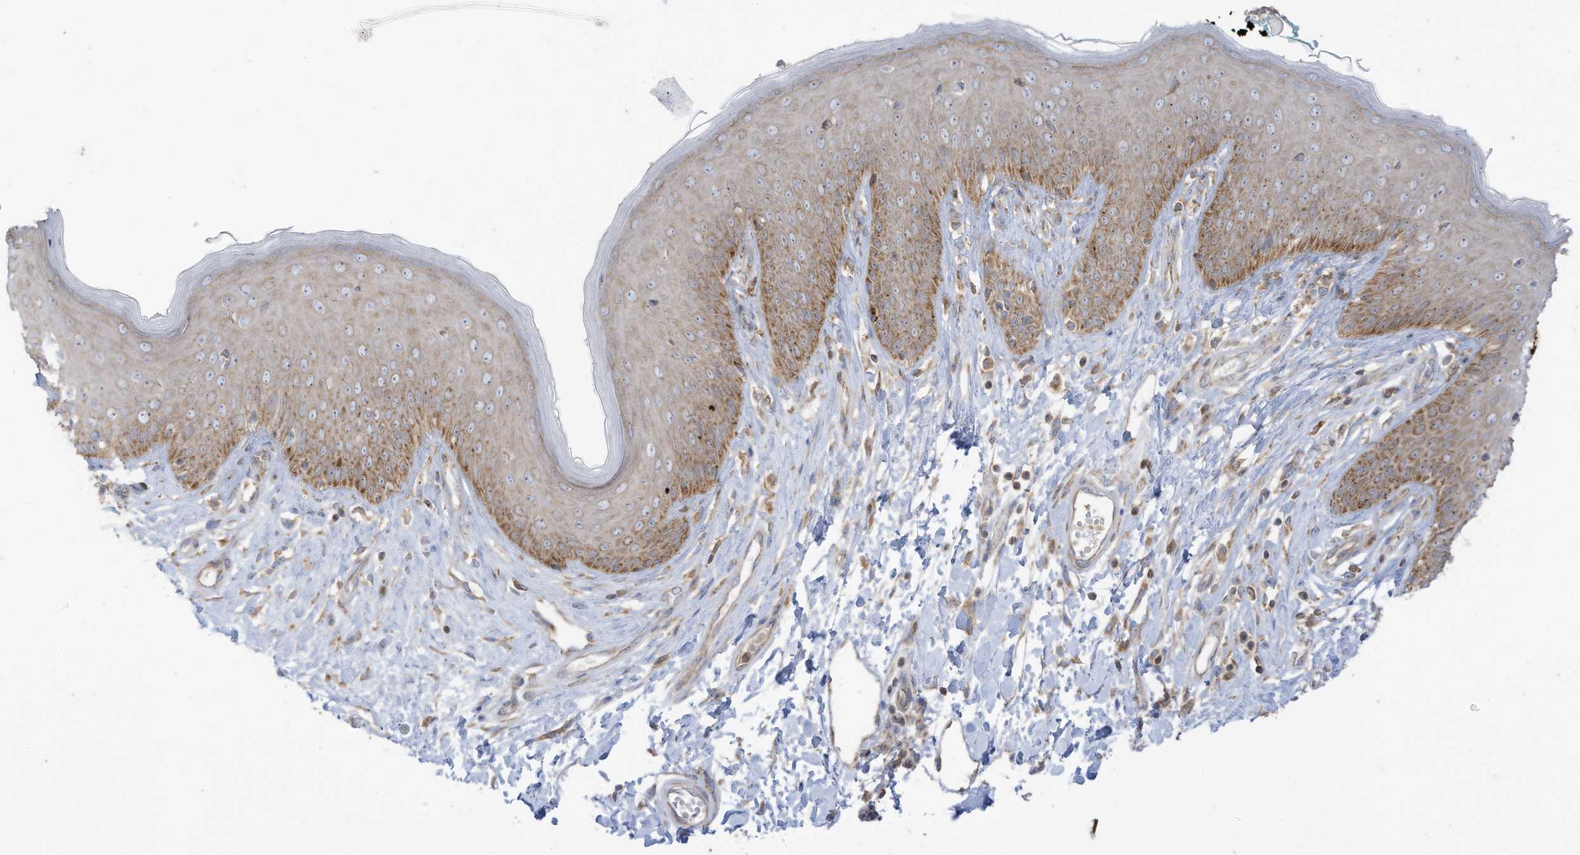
{"staining": {"intensity": "moderate", "quantity": "25%-75%", "location": "cytoplasmic/membranous"}, "tissue": "skin", "cell_type": "Epidermal cells", "image_type": "normal", "snomed": [{"axis": "morphology", "description": "Normal tissue, NOS"}, {"axis": "morphology", "description": "Squamous cell carcinoma, NOS"}, {"axis": "topography", "description": "Vulva"}], "caption": "There is medium levels of moderate cytoplasmic/membranous expression in epidermal cells of benign skin, as demonstrated by immunohistochemical staining (brown color).", "gene": "CGAS", "patient": {"sex": "female", "age": 85}}